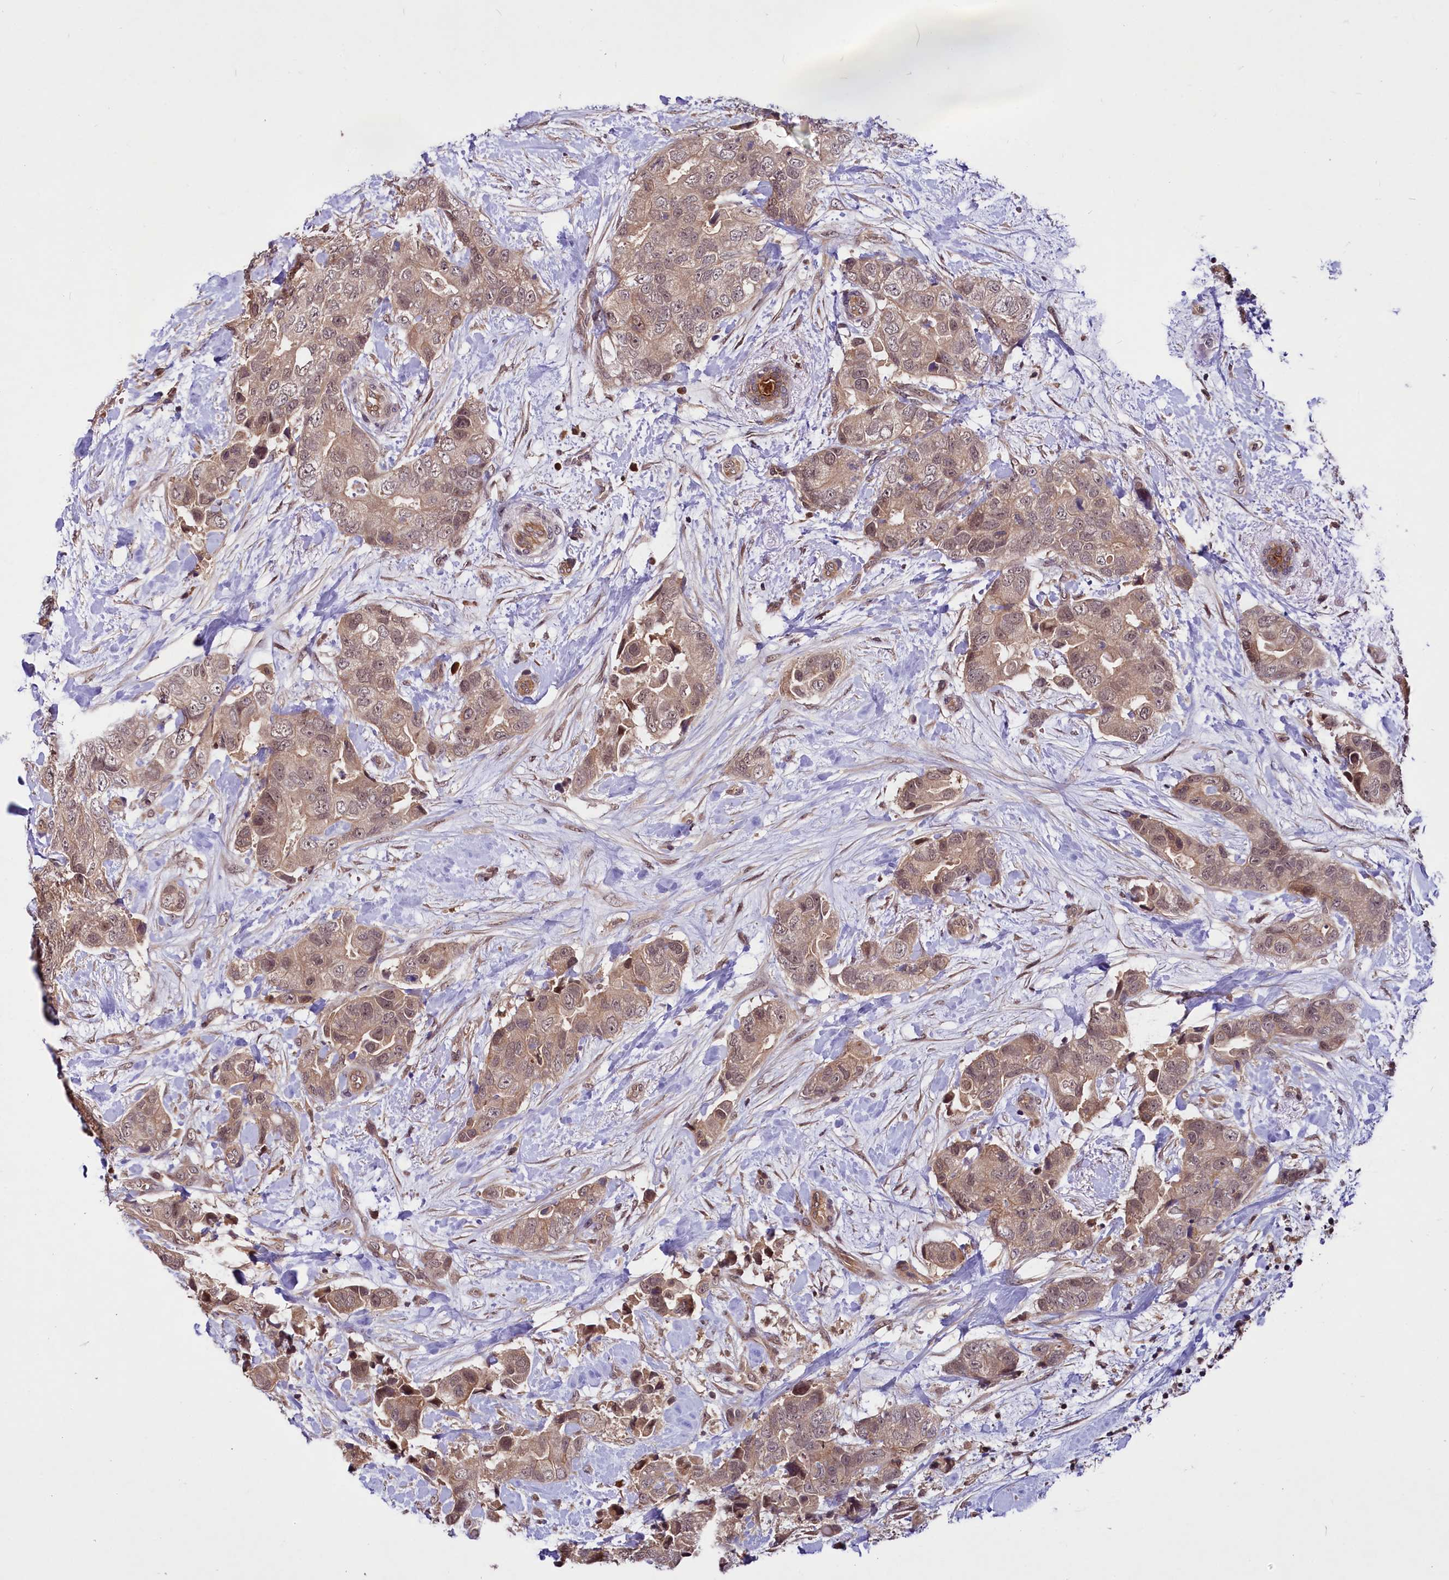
{"staining": {"intensity": "moderate", "quantity": ">75%", "location": "cytoplasmic/membranous,nuclear"}, "tissue": "breast cancer", "cell_type": "Tumor cells", "image_type": "cancer", "snomed": [{"axis": "morphology", "description": "Duct carcinoma"}, {"axis": "topography", "description": "Breast"}], "caption": "Immunohistochemical staining of human infiltrating ductal carcinoma (breast) reveals medium levels of moderate cytoplasmic/membranous and nuclear staining in approximately >75% of tumor cells.", "gene": "UBE3A", "patient": {"sex": "female", "age": 62}}